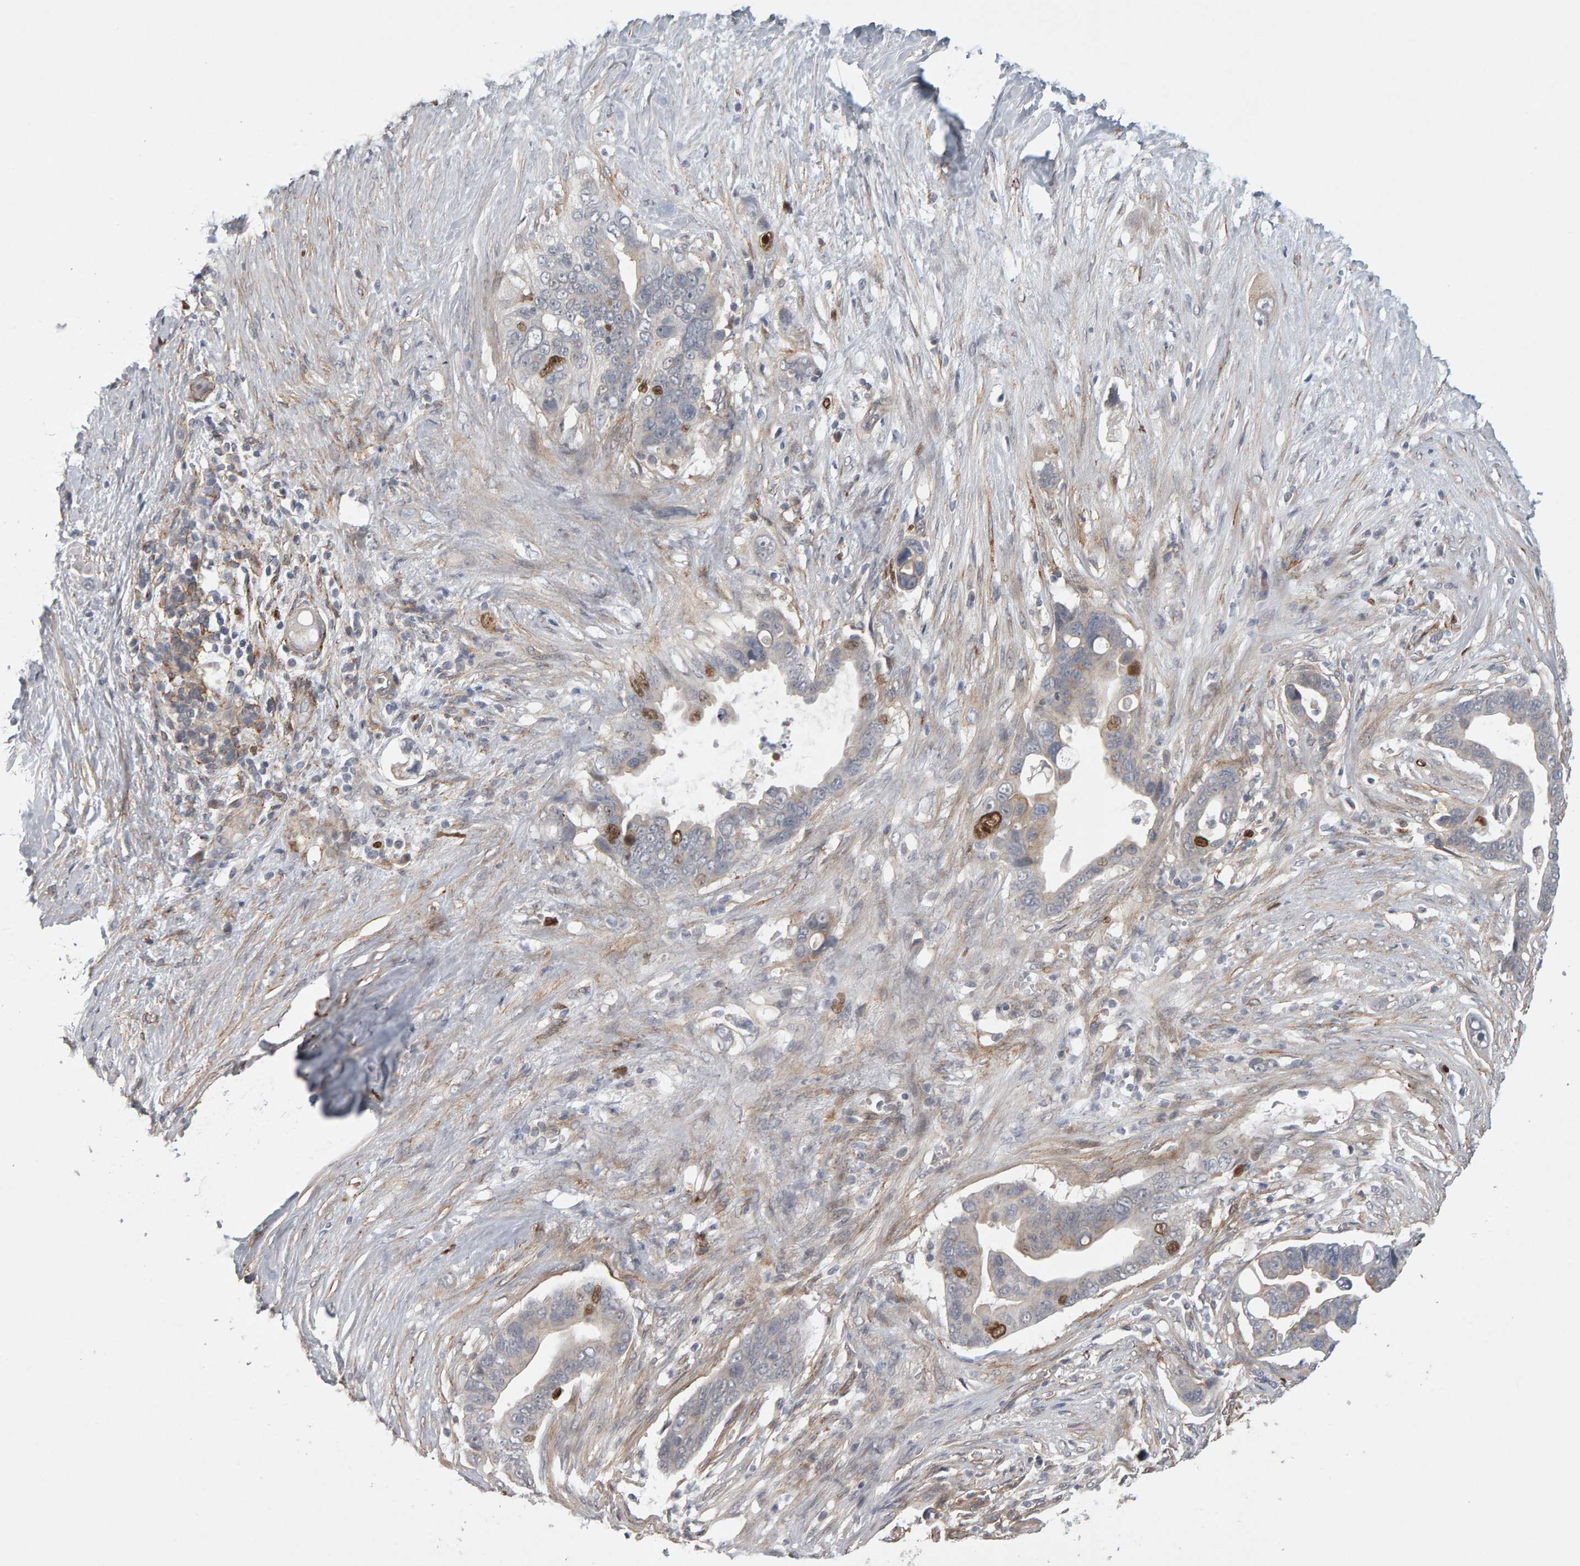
{"staining": {"intensity": "moderate", "quantity": "<25%", "location": "cytoplasmic/membranous,nuclear"}, "tissue": "pancreatic cancer", "cell_type": "Tumor cells", "image_type": "cancer", "snomed": [{"axis": "morphology", "description": "Adenocarcinoma, NOS"}, {"axis": "topography", "description": "Pancreas"}], "caption": "IHC histopathology image of neoplastic tissue: human pancreatic adenocarcinoma stained using immunohistochemistry displays low levels of moderate protein expression localized specifically in the cytoplasmic/membranous and nuclear of tumor cells, appearing as a cytoplasmic/membranous and nuclear brown color.", "gene": "CDCA5", "patient": {"sex": "female", "age": 72}}